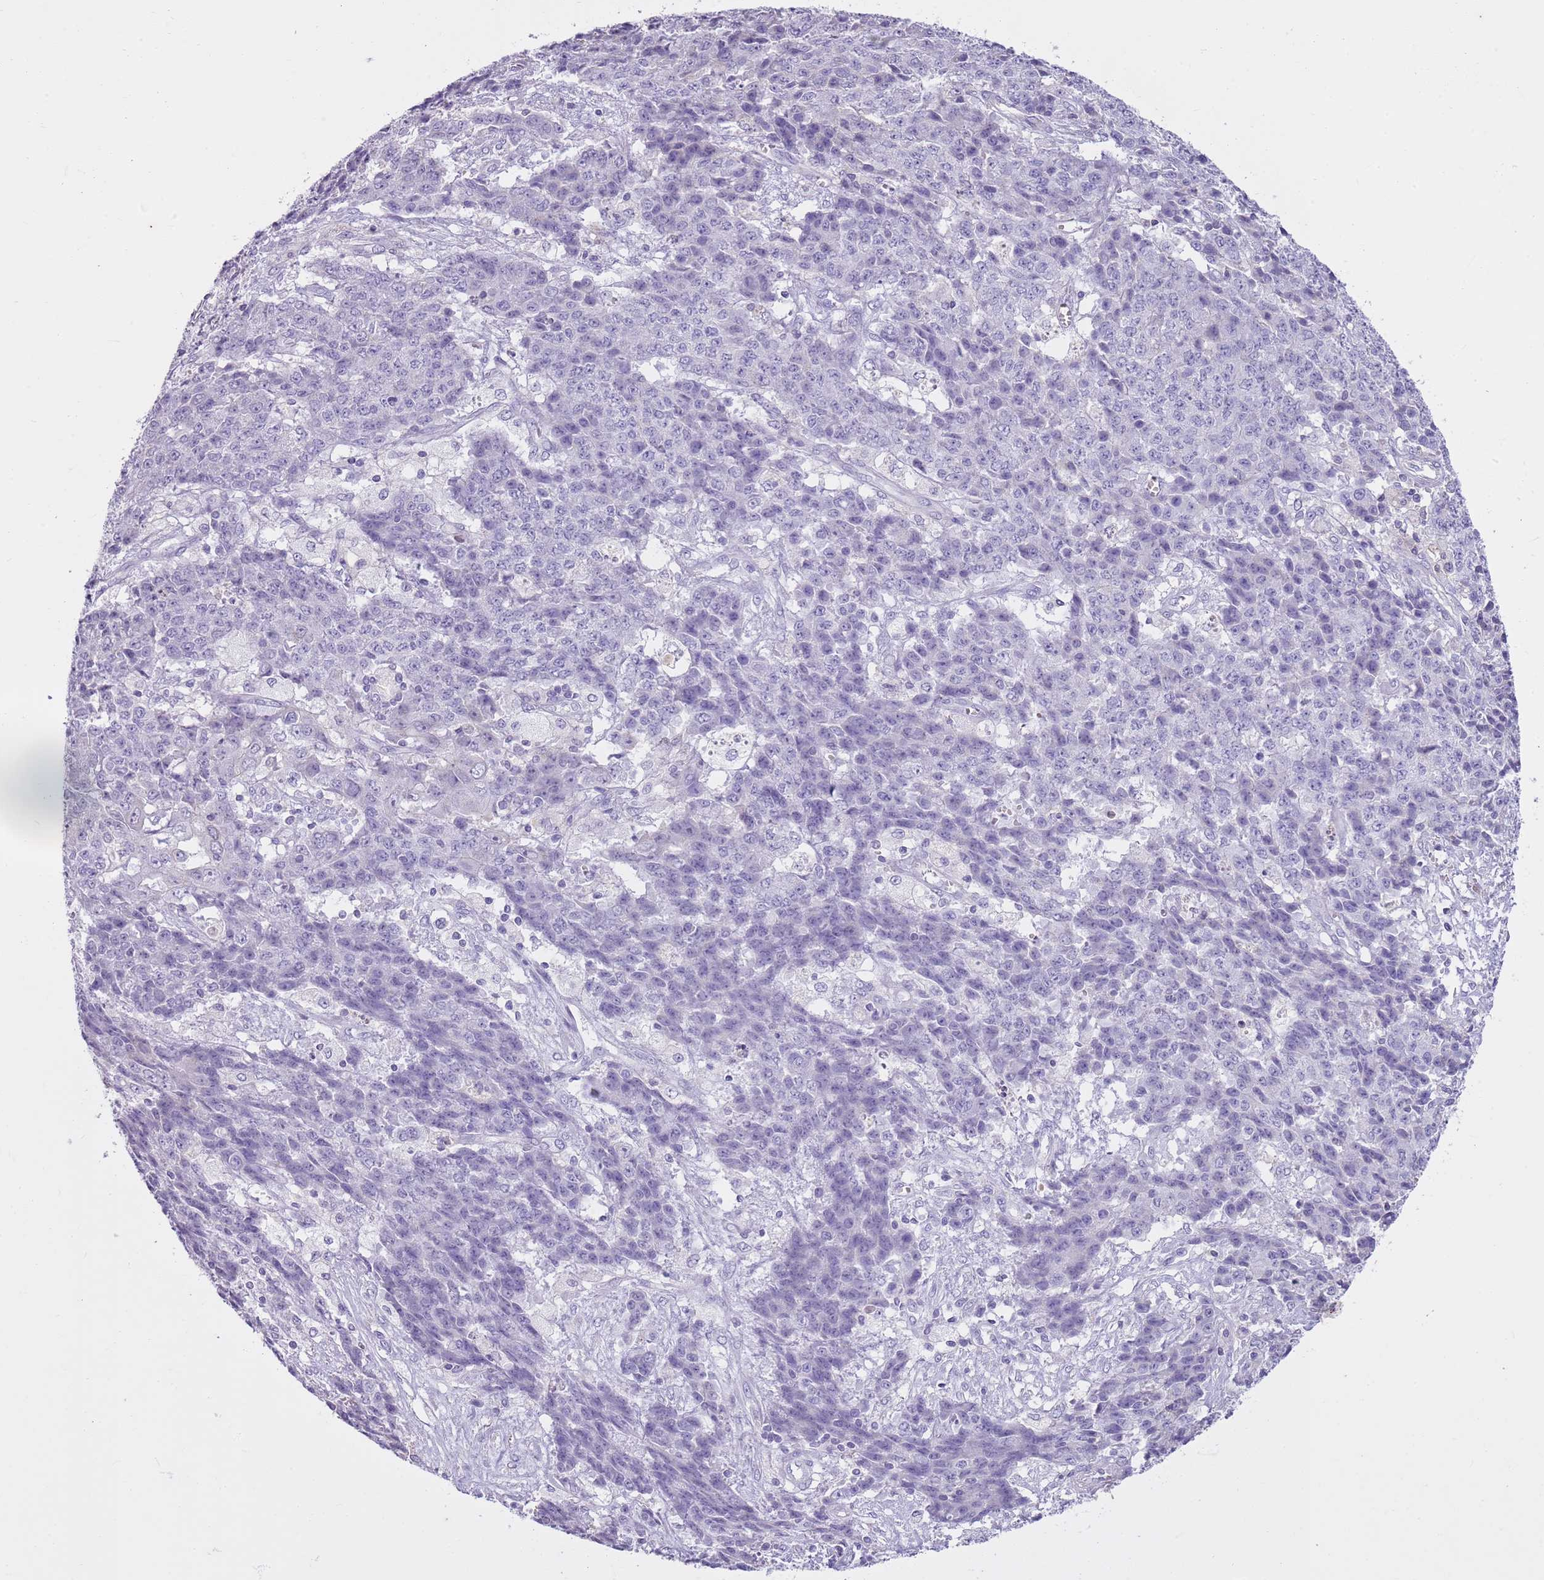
{"staining": {"intensity": "negative", "quantity": "none", "location": "none"}, "tissue": "ovarian cancer", "cell_type": "Tumor cells", "image_type": "cancer", "snomed": [{"axis": "morphology", "description": "Carcinoma, endometroid"}, {"axis": "topography", "description": "Ovary"}], "caption": "The immunohistochemistry photomicrograph has no significant staining in tumor cells of endometroid carcinoma (ovarian) tissue.", "gene": "CNPPD1", "patient": {"sex": "female", "age": 42}}